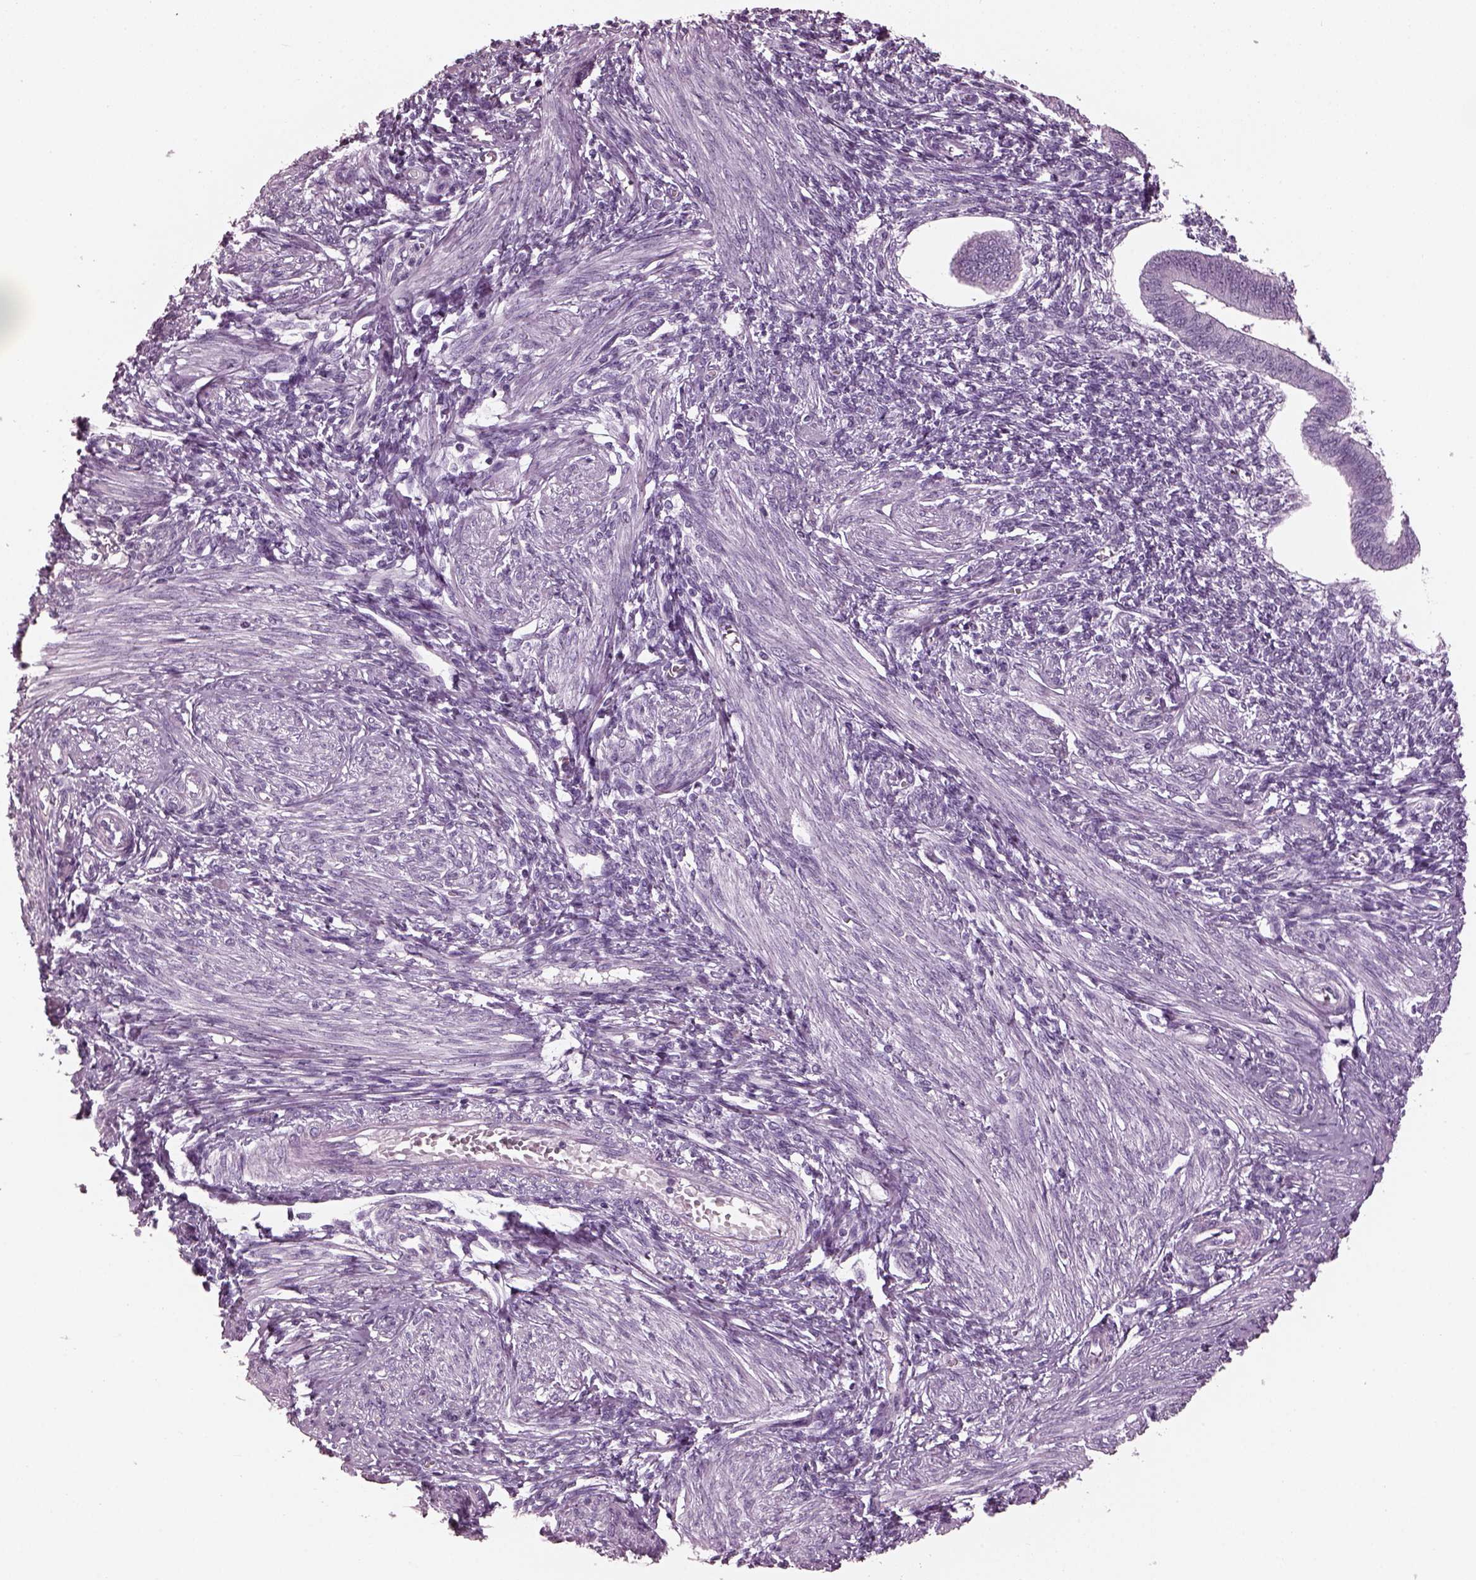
{"staining": {"intensity": "negative", "quantity": "none", "location": "none"}, "tissue": "endometrium", "cell_type": "Cells in endometrial stroma", "image_type": "normal", "snomed": [{"axis": "morphology", "description": "Normal tissue, NOS"}, {"axis": "topography", "description": "Endometrium"}], "caption": "Micrograph shows no protein staining in cells in endometrial stroma of benign endometrium.", "gene": "PDC", "patient": {"sex": "female", "age": 42}}